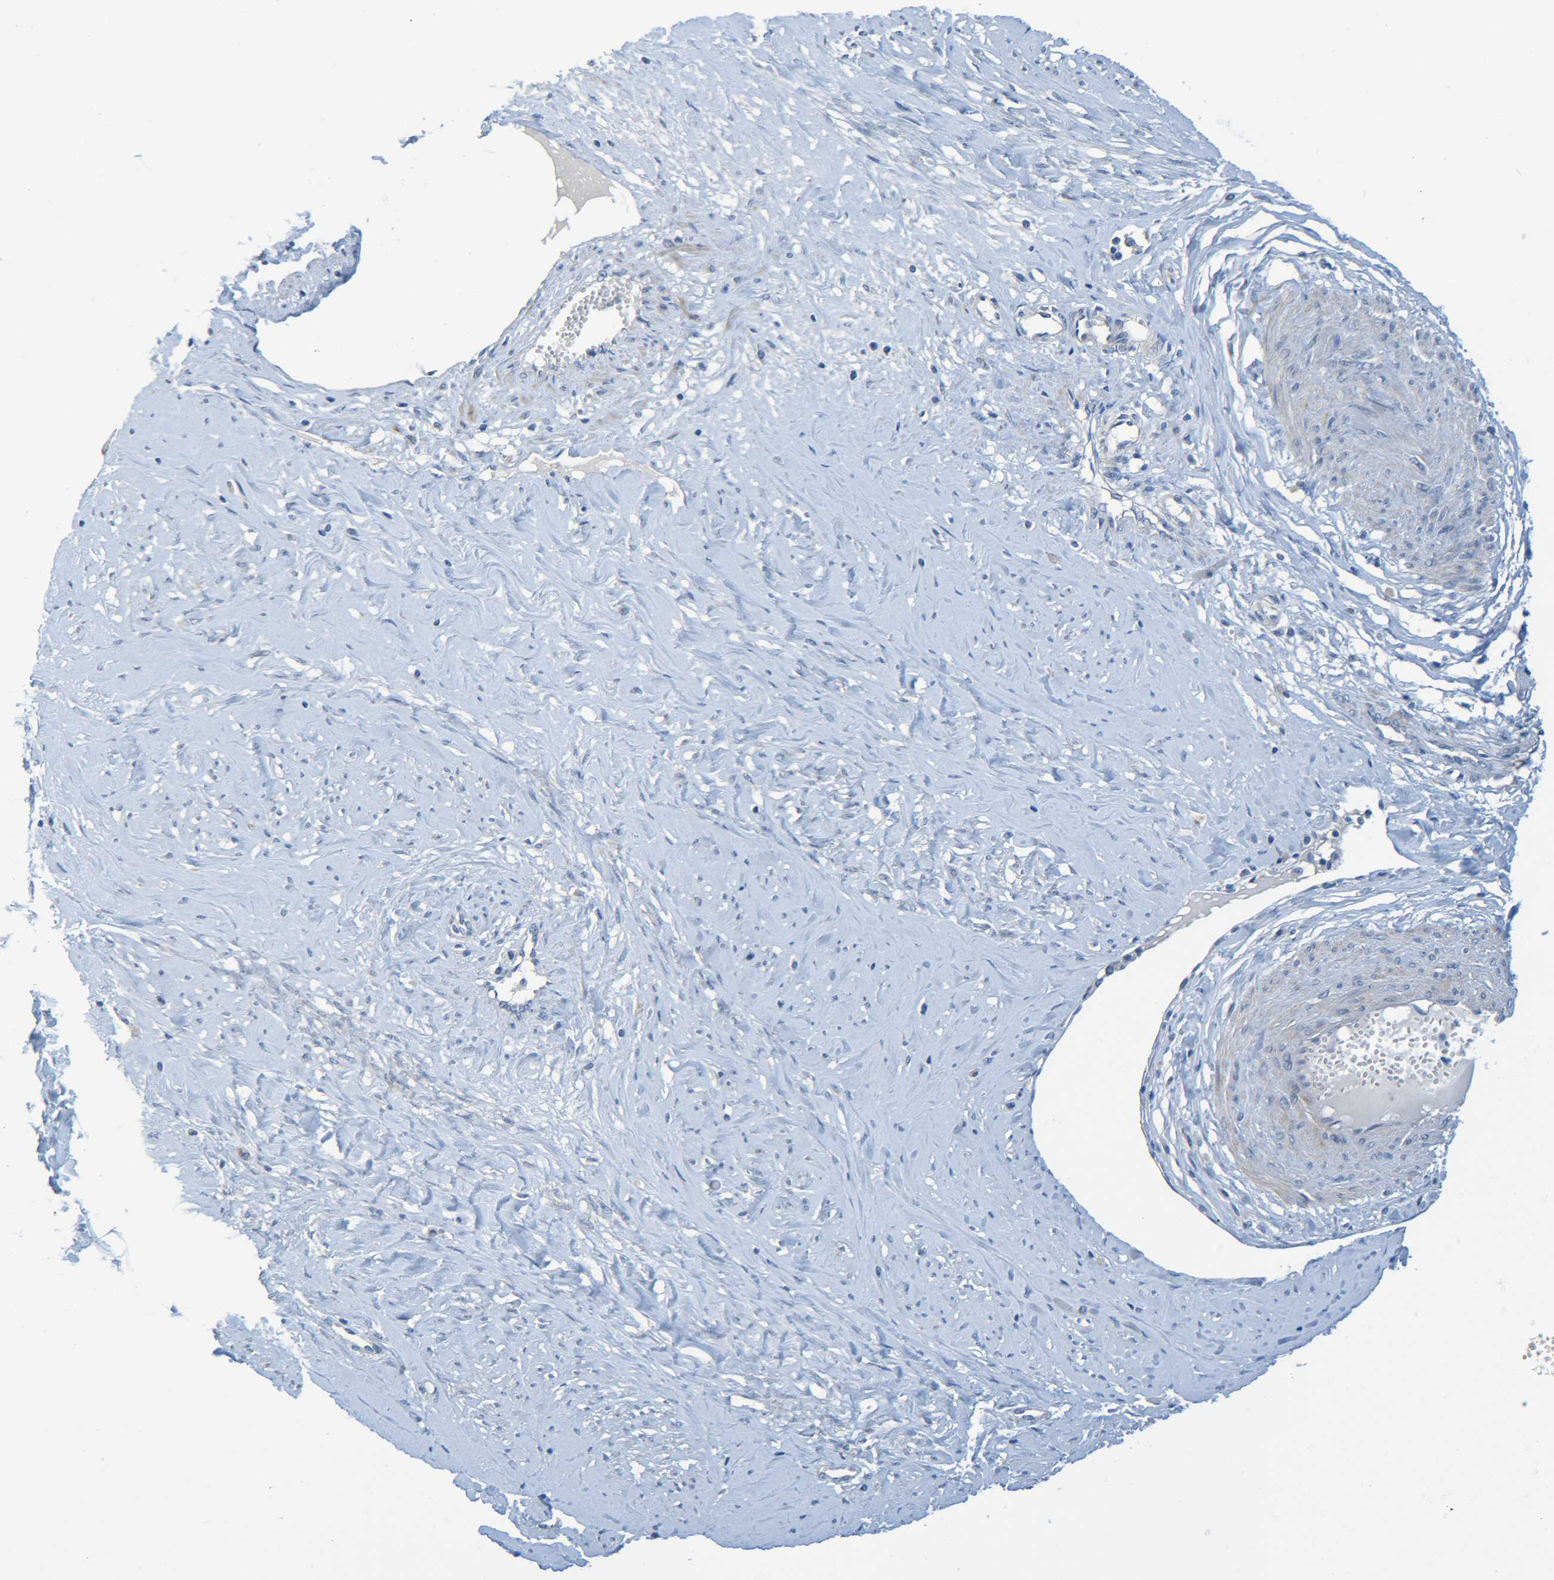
{"staining": {"intensity": "negative", "quantity": "none", "location": "none"}, "tissue": "cervical cancer", "cell_type": "Tumor cells", "image_type": "cancer", "snomed": [{"axis": "morphology", "description": "Squamous cell carcinoma, NOS"}, {"axis": "topography", "description": "Cervix"}], "caption": "Immunohistochemistry (IHC) photomicrograph of human squamous cell carcinoma (cervical) stained for a protein (brown), which reveals no positivity in tumor cells.", "gene": "CYP4F2", "patient": {"sex": "female", "age": 40}}